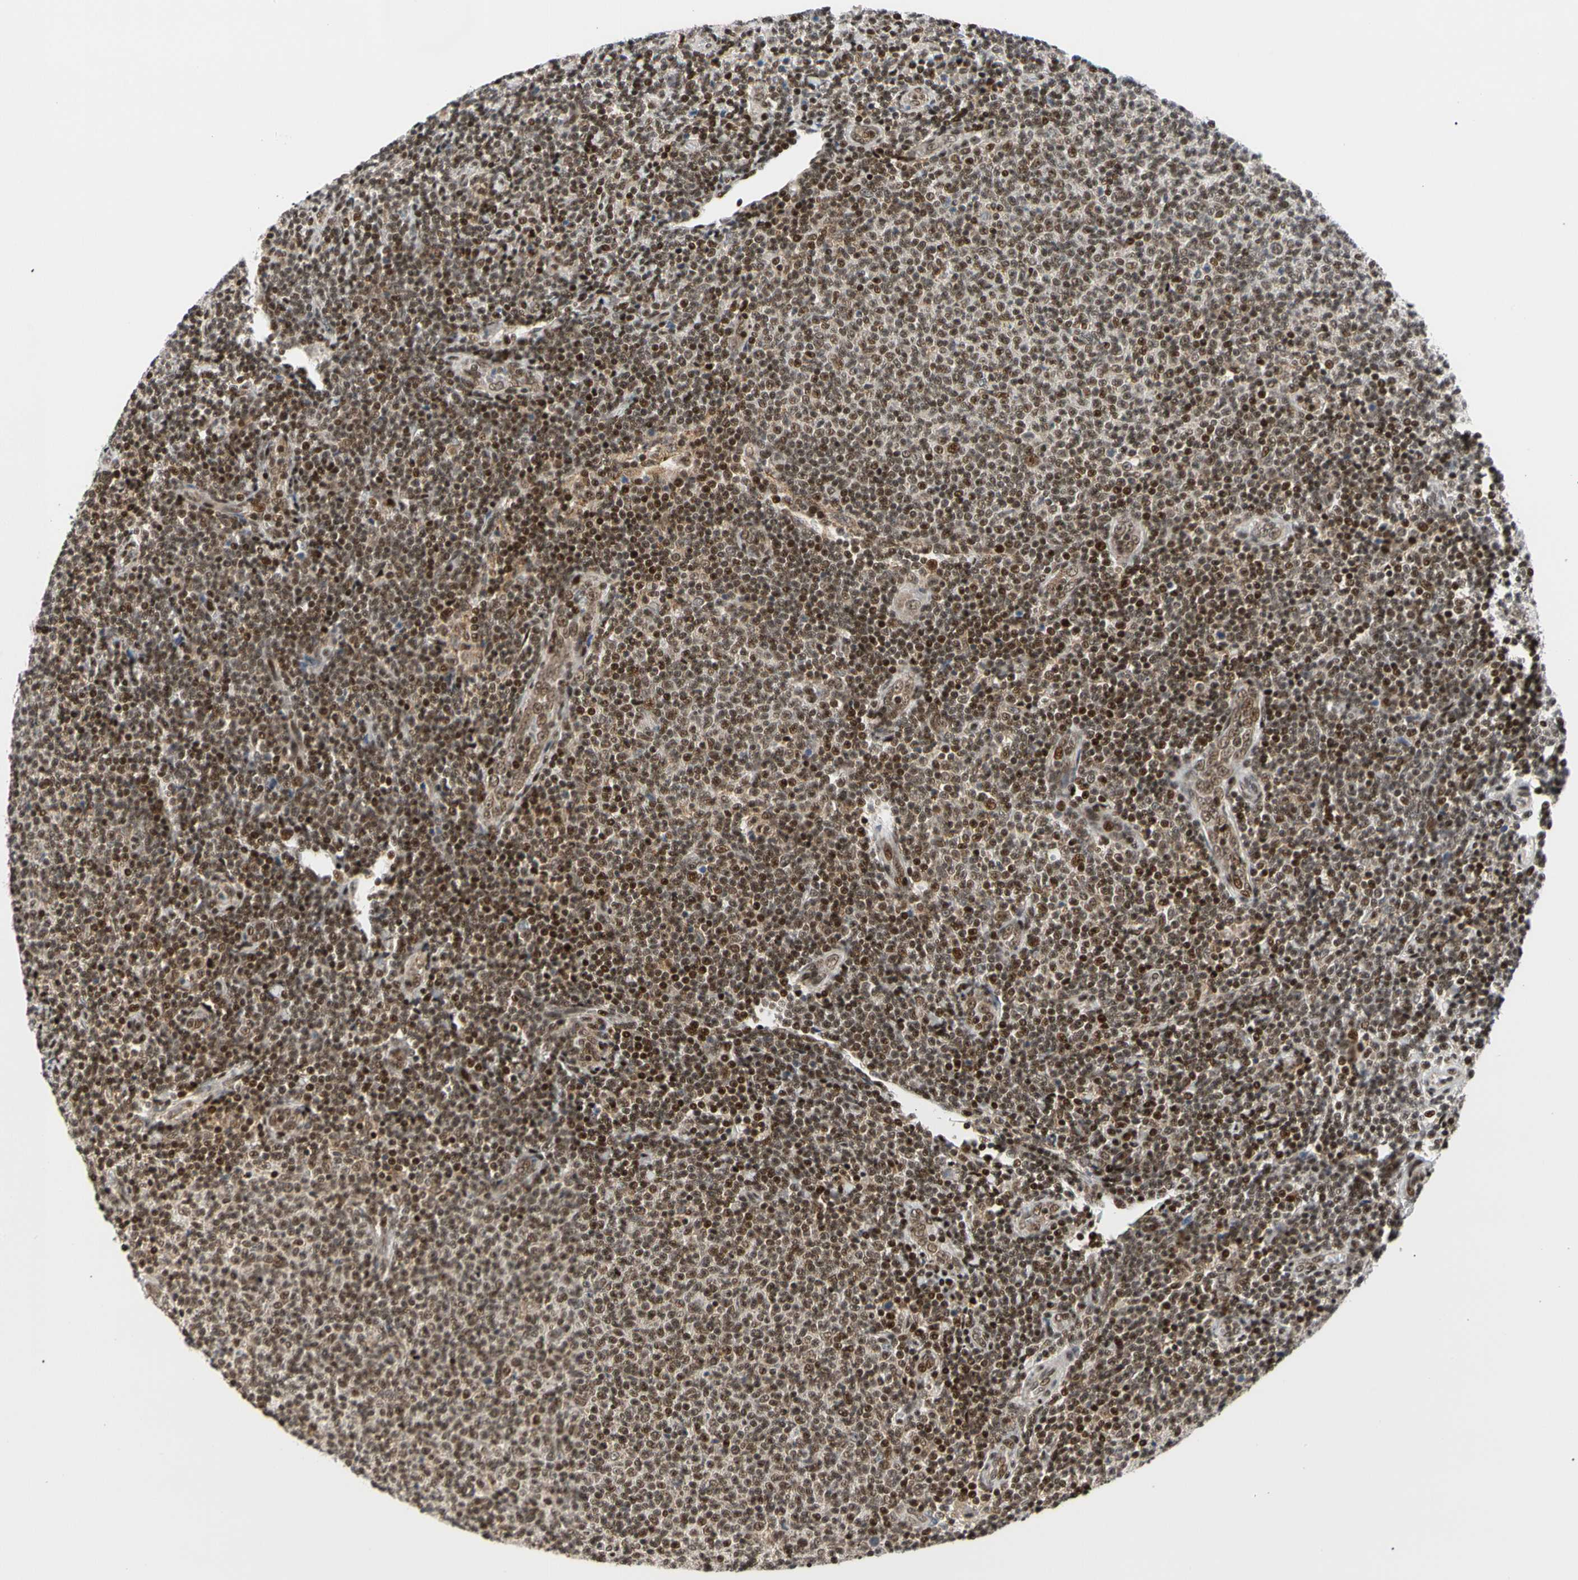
{"staining": {"intensity": "strong", "quantity": ">75%", "location": "nuclear"}, "tissue": "lymphoma", "cell_type": "Tumor cells", "image_type": "cancer", "snomed": [{"axis": "morphology", "description": "Malignant lymphoma, non-Hodgkin's type, Low grade"}, {"axis": "topography", "description": "Lymph node"}], "caption": "Lymphoma was stained to show a protein in brown. There is high levels of strong nuclear positivity in approximately >75% of tumor cells.", "gene": "E2F1", "patient": {"sex": "male", "age": 66}}